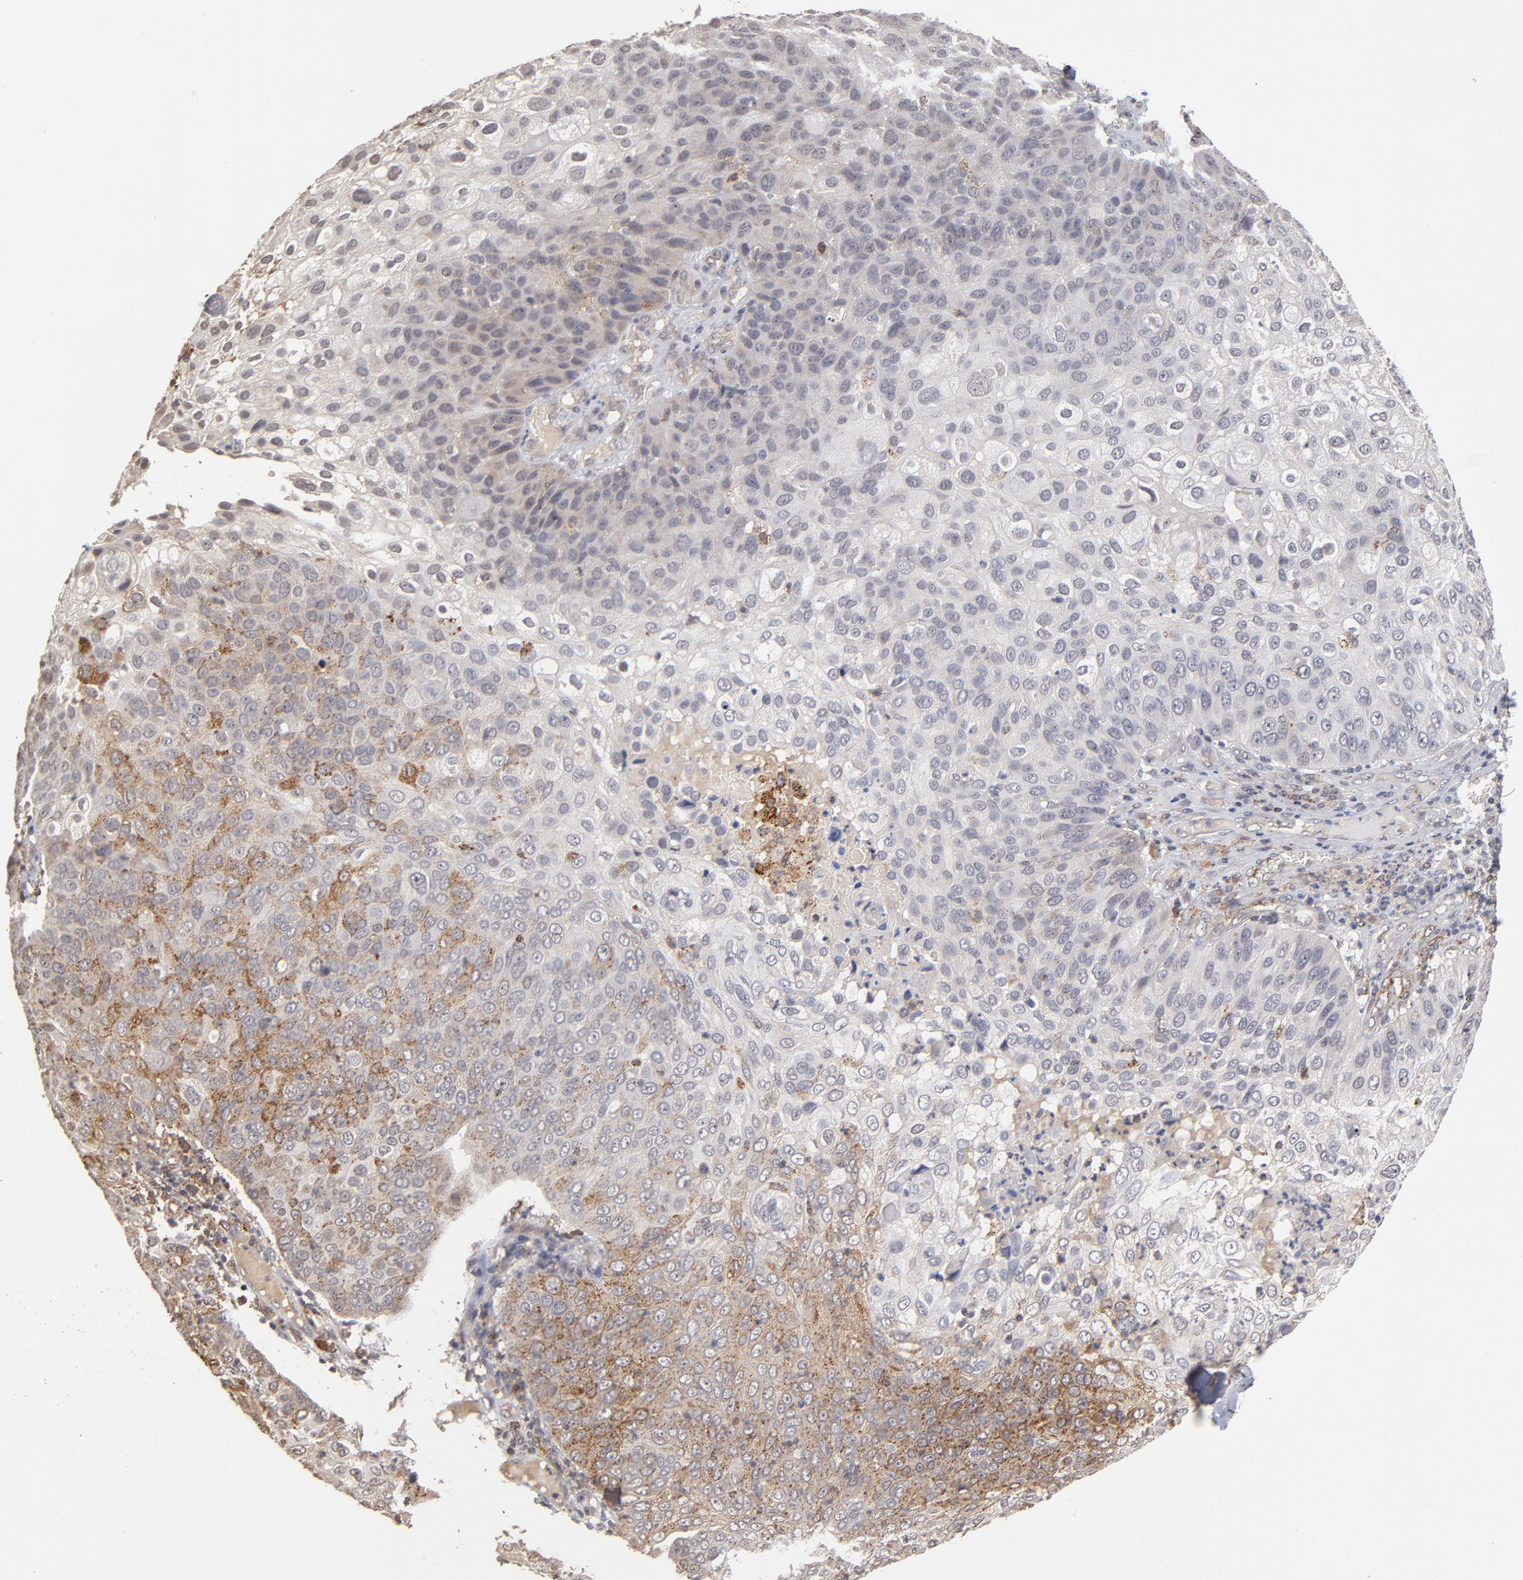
{"staining": {"intensity": "moderate", "quantity": "25%-75%", "location": "cytoplasmic/membranous"}, "tissue": "skin cancer", "cell_type": "Tumor cells", "image_type": "cancer", "snomed": [{"axis": "morphology", "description": "Squamous cell carcinoma, NOS"}, {"axis": "topography", "description": "Skin"}], "caption": "Brown immunohistochemical staining in skin squamous cell carcinoma reveals moderate cytoplasmic/membranous positivity in about 25%-75% of tumor cells.", "gene": "ASB8", "patient": {"sex": "male", "age": 87}}